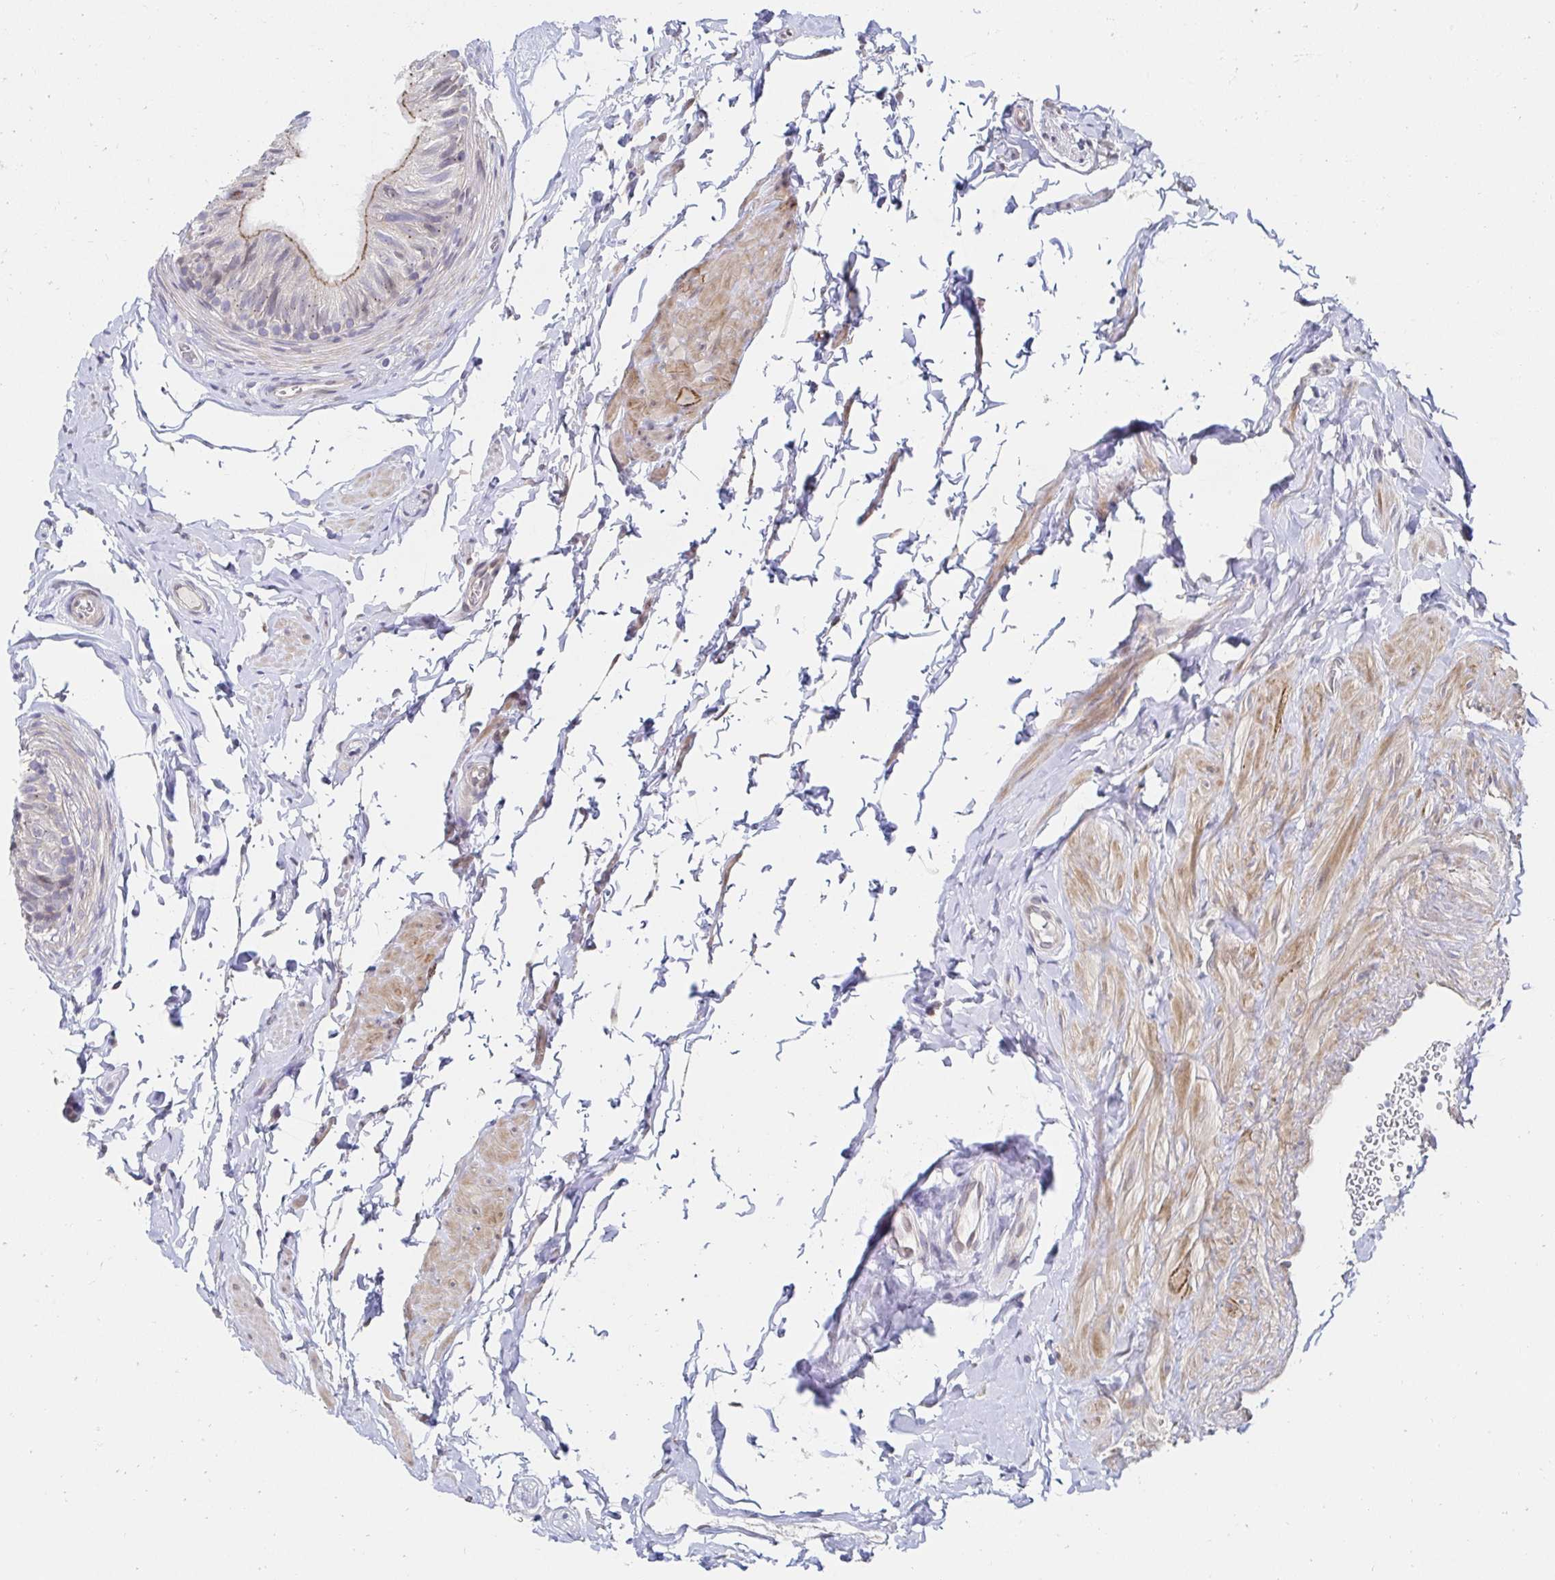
{"staining": {"intensity": "weak", "quantity": "<25%", "location": "cytoplasmic/membranous"}, "tissue": "epididymis", "cell_type": "Glandular cells", "image_type": "normal", "snomed": [{"axis": "morphology", "description": "Normal tissue, NOS"}, {"axis": "topography", "description": "Epididymis, spermatic cord, NOS"}, {"axis": "topography", "description": "Epididymis"}, {"axis": "topography", "description": "Peripheral nerve tissue"}], "caption": "The IHC histopathology image has no significant positivity in glandular cells of epididymis.", "gene": "AKAP14", "patient": {"sex": "male", "age": 29}}